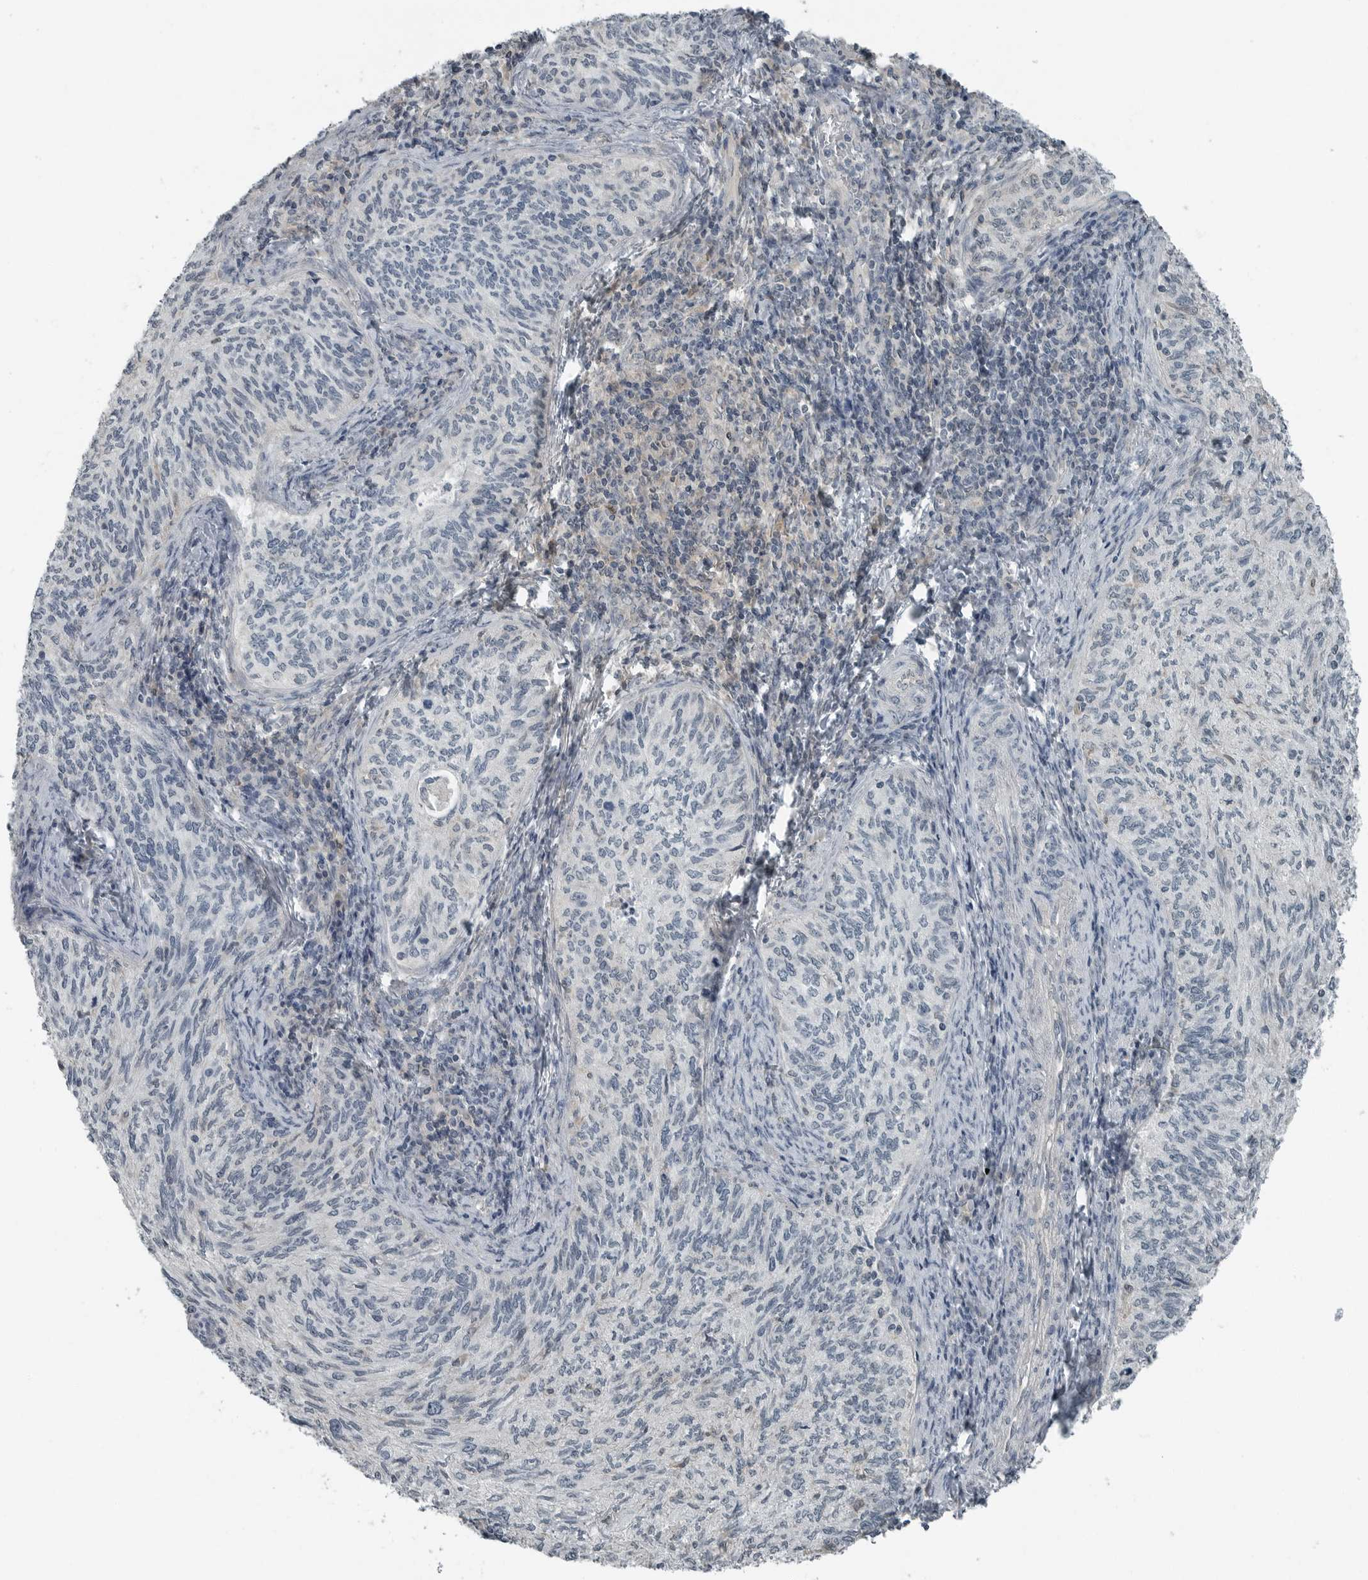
{"staining": {"intensity": "negative", "quantity": "none", "location": "none"}, "tissue": "cervical cancer", "cell_type": "Tumor cells", "image_type": "cancer", "snomed": [{"axis": "morphology", "description": "Squamous cell carcinoma, NOS"}, {"axis": "topography", "description": "Cervix"}], "caption": "Protein analysis of cervical cancer (squamous cell carcinoma) demonstrates no significant staining in tumor cells.", "gene": "KYAT1", "patient": {"sex": "female", "age": 30}}